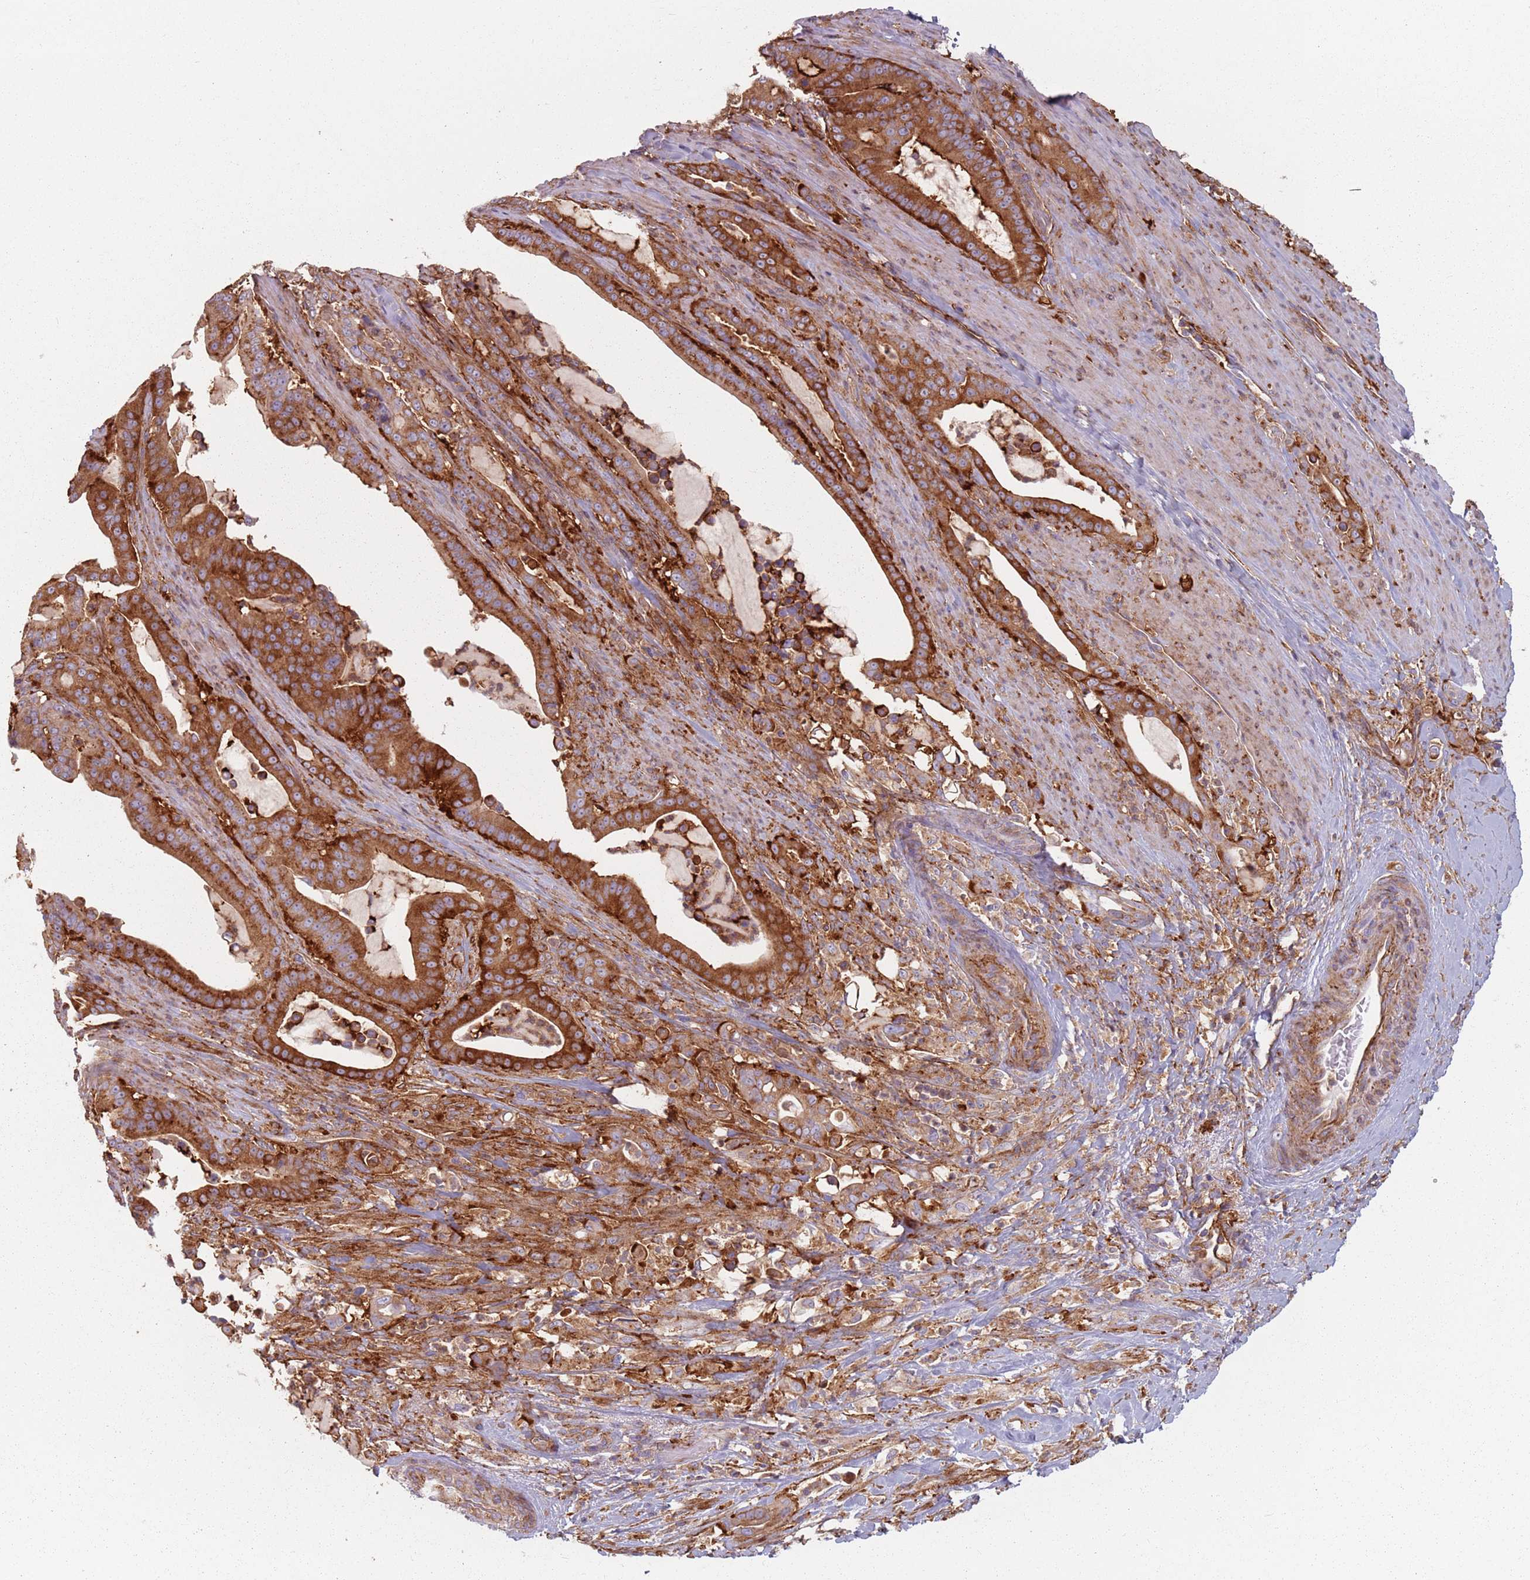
{"staining": {"intensity": "strong", "quantity": ">75%", "location": "cytoplasmic/membranous"}, "tissue": "pancreatic cancer", "cell_type": "Tumor cells", "image_type": "cancer", "snomed": [{"axis": "morphology", "description": "Adenocarcinoma, NOS"}, {"axis": "topography", "description": "Pancreas"}], "caption": "The histopathology image reveals a brown stain indicating the presence of a protein in the cytoplasmic/membranous of tumor cells in adenocarcinoma (pancreatic).", "gene": "TPD52L2", "patient": {"sex": "male", "age": 63}}